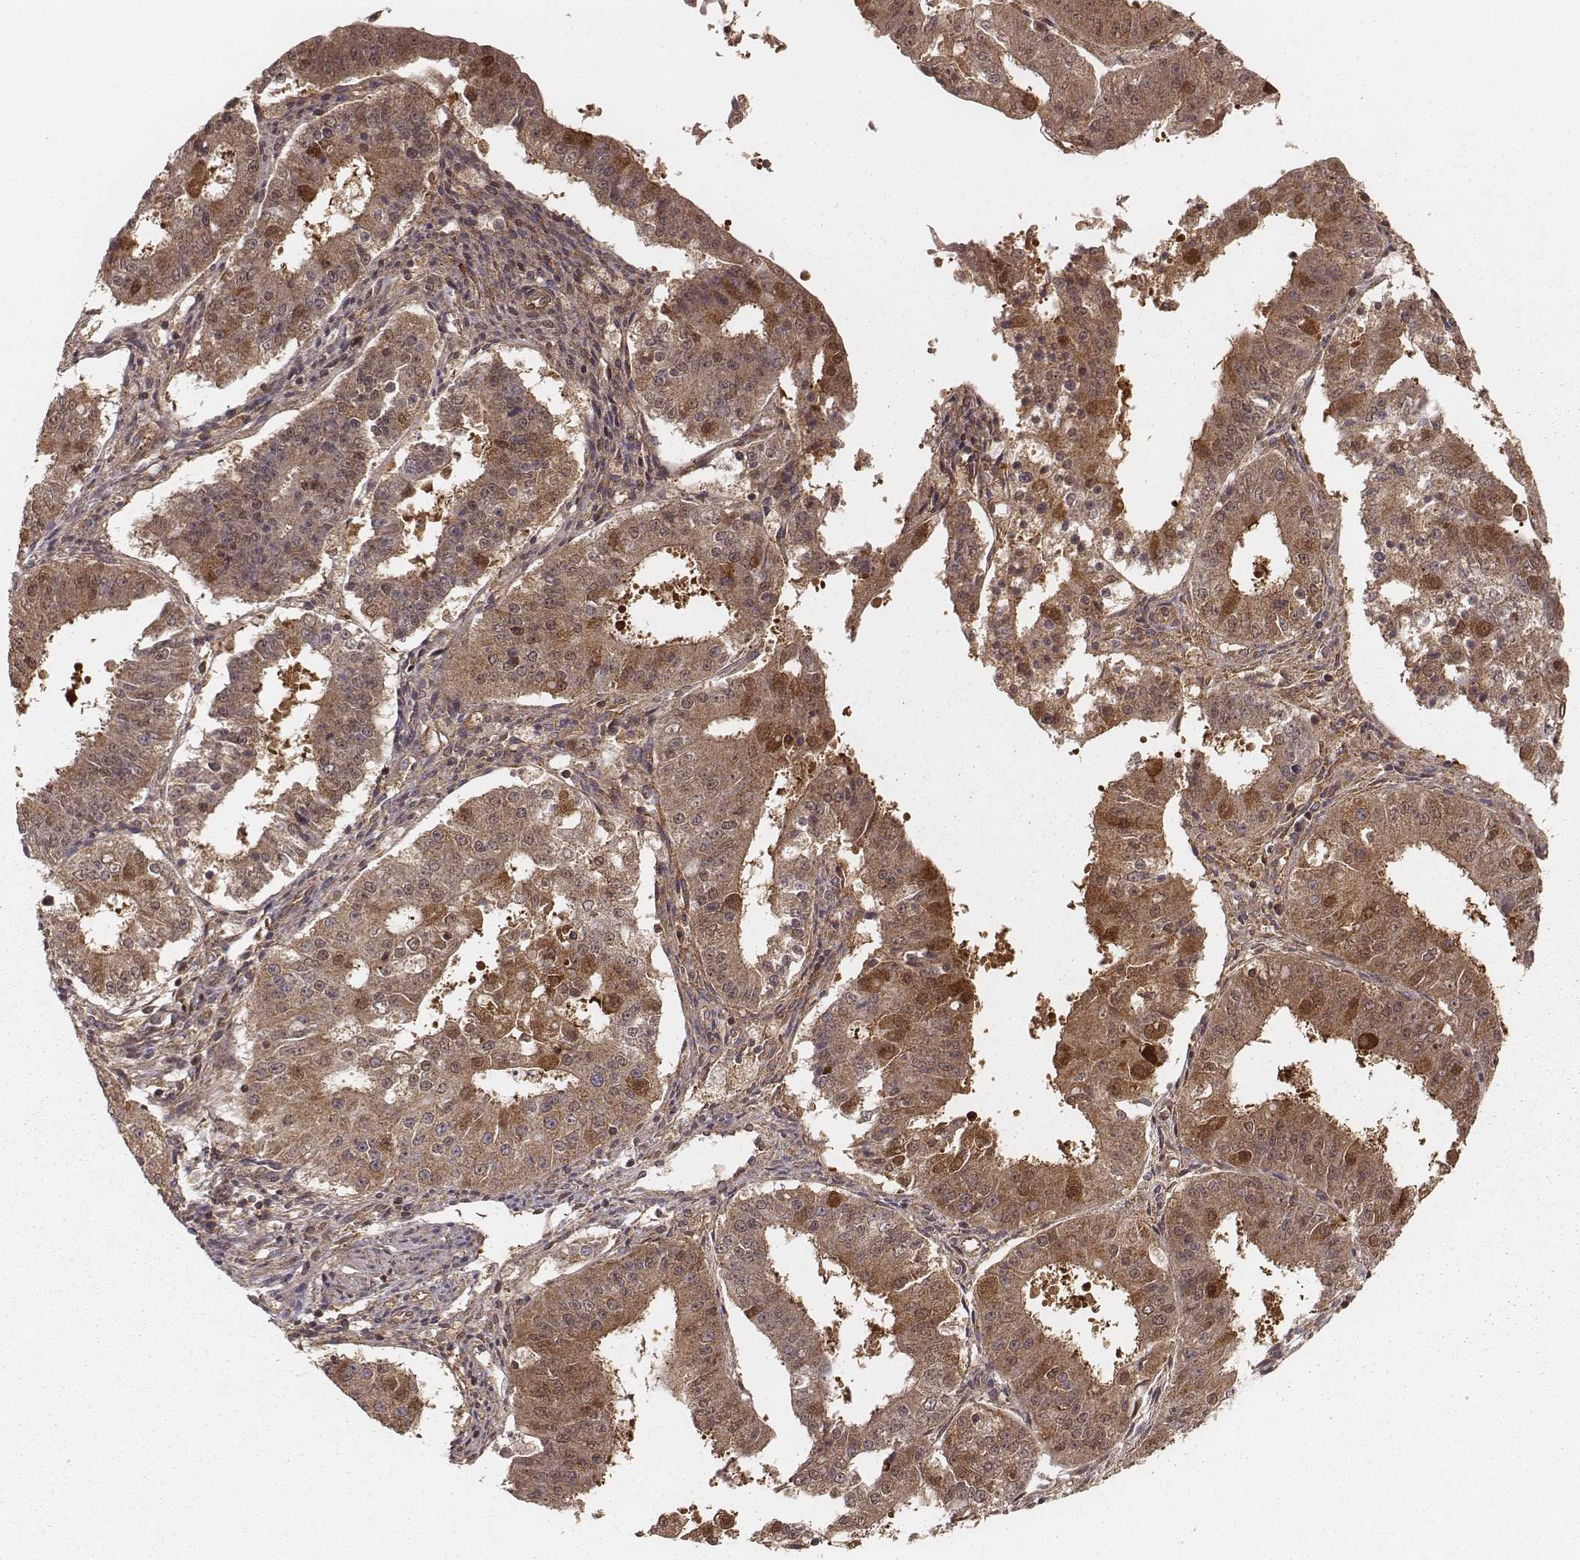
{"staining": {"intensity": "moderate", "quantity": ">75%", "location": "cytoplasmic/membranous"}, "tissue": "ovarian cancer", "cell_type": "Tumor cells", "image_type": "cancer", "snomed": [{"axis": "morphology", "description": "Carcinoma, endometroid"}, {"axis": "topography", "description": "Ovary"}], "caption": "Human ovarian cancer (endometroid carcinoma) stained with a protein marker exhibits moderate staining in tumor cells.", "gene": "CARS1", "patient": {"sex": "female", "age": 42}}